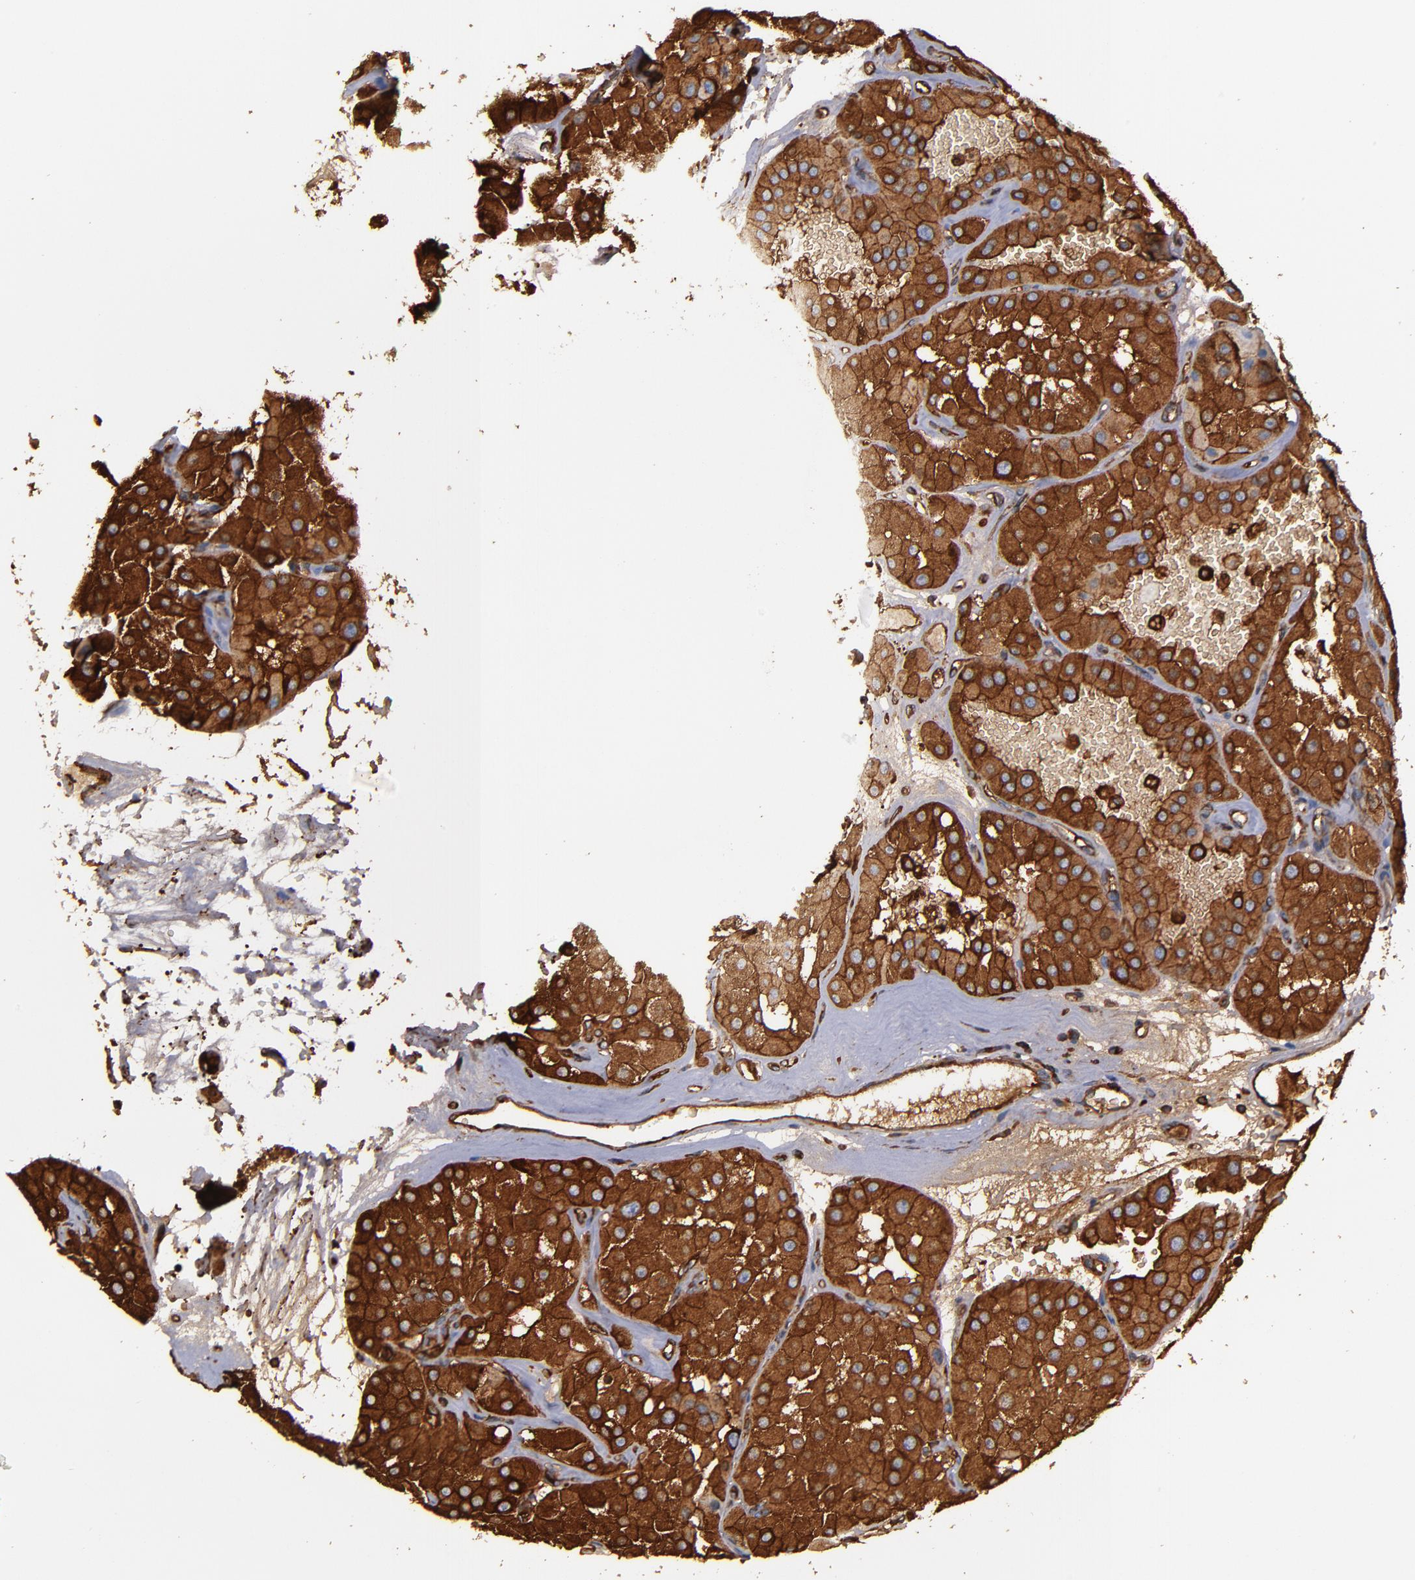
{"staining": {"intensity": "strong", "quantity": ">75%", "location": "cytoplasmic/membranous"}, "tissue": "renal cancer", "cell_type": "Tumor cells", "image_type": "cancer", "snomed": [{"axis": "morphology", "description": "Adenocarcinoma, uncertain malignant potential"}, {"axis": "topography", "description": "Kidney"}], "caption": "Strong cytoplasmic/membranous expression is seen in approximately >75% of tumor cells in renal cancer (adenocarcinoma,  uncertain malignant potential). The staining is performed using DAB (3,3'-diaminobenzidine) brown chromogen to label protein expression. The nuclei are counter-stained blue using hematoxylin.", "gene": "ACTN4", "patient": {"sex": "male", "age": 63}}